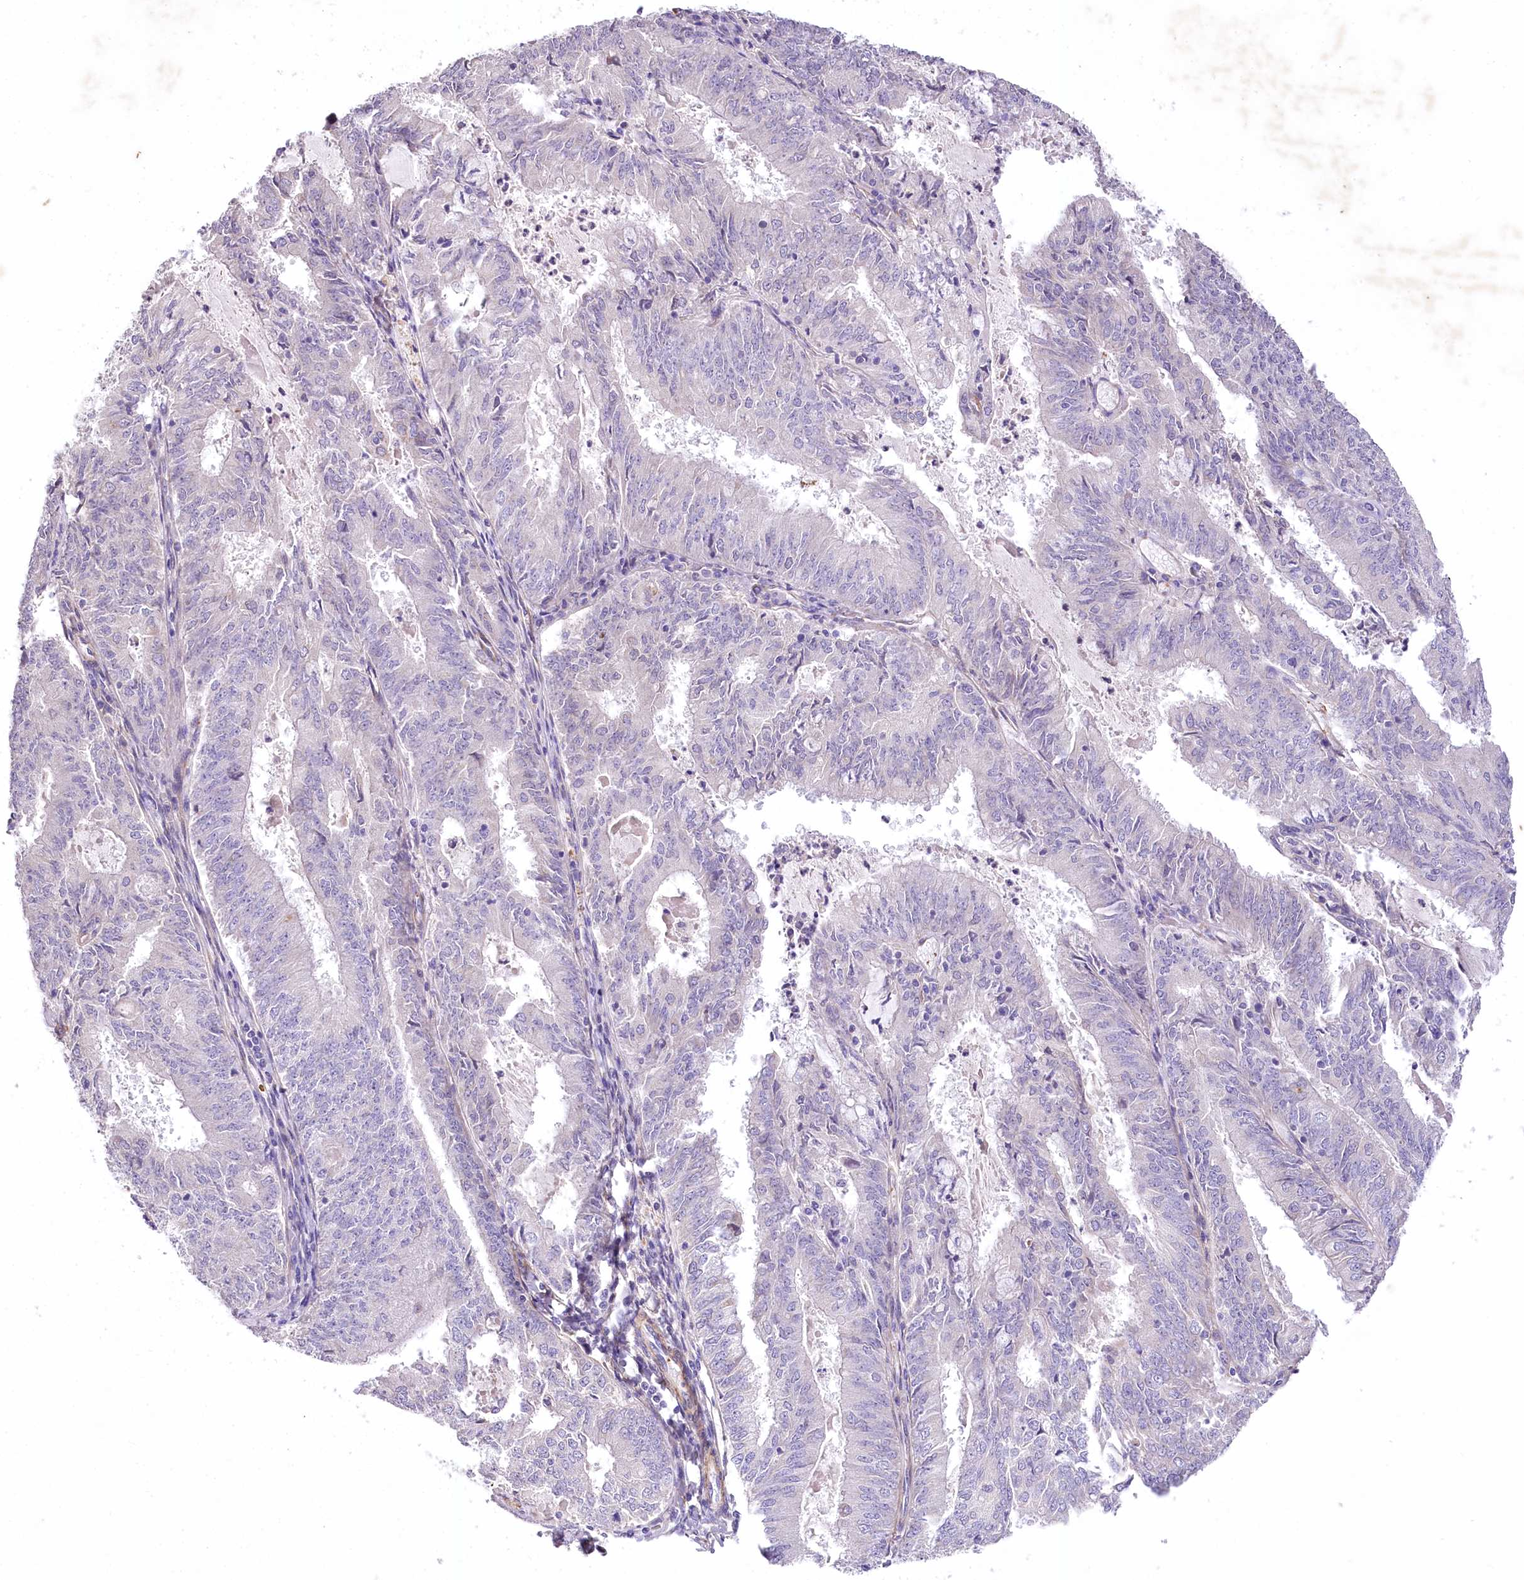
{"staining": {"intensity": "negative", "quantity": "none", "location": "none"}, "tissue": "endometrial cancer", "cell_type": "Tumor cells", "image_type": "cancer", "snomed": [{"axis": "morphology", "description": "Adenocarcinoma, NOS"}, {"axis": "topography", "description": "Endometrium"}], "caption": "Endometrial adenocarcinoma was stained to show a protein in brown. There is no significant positivity in tumor cells.", "gene": "RDH16", "patient": {"sex": "female", "age": 57}}